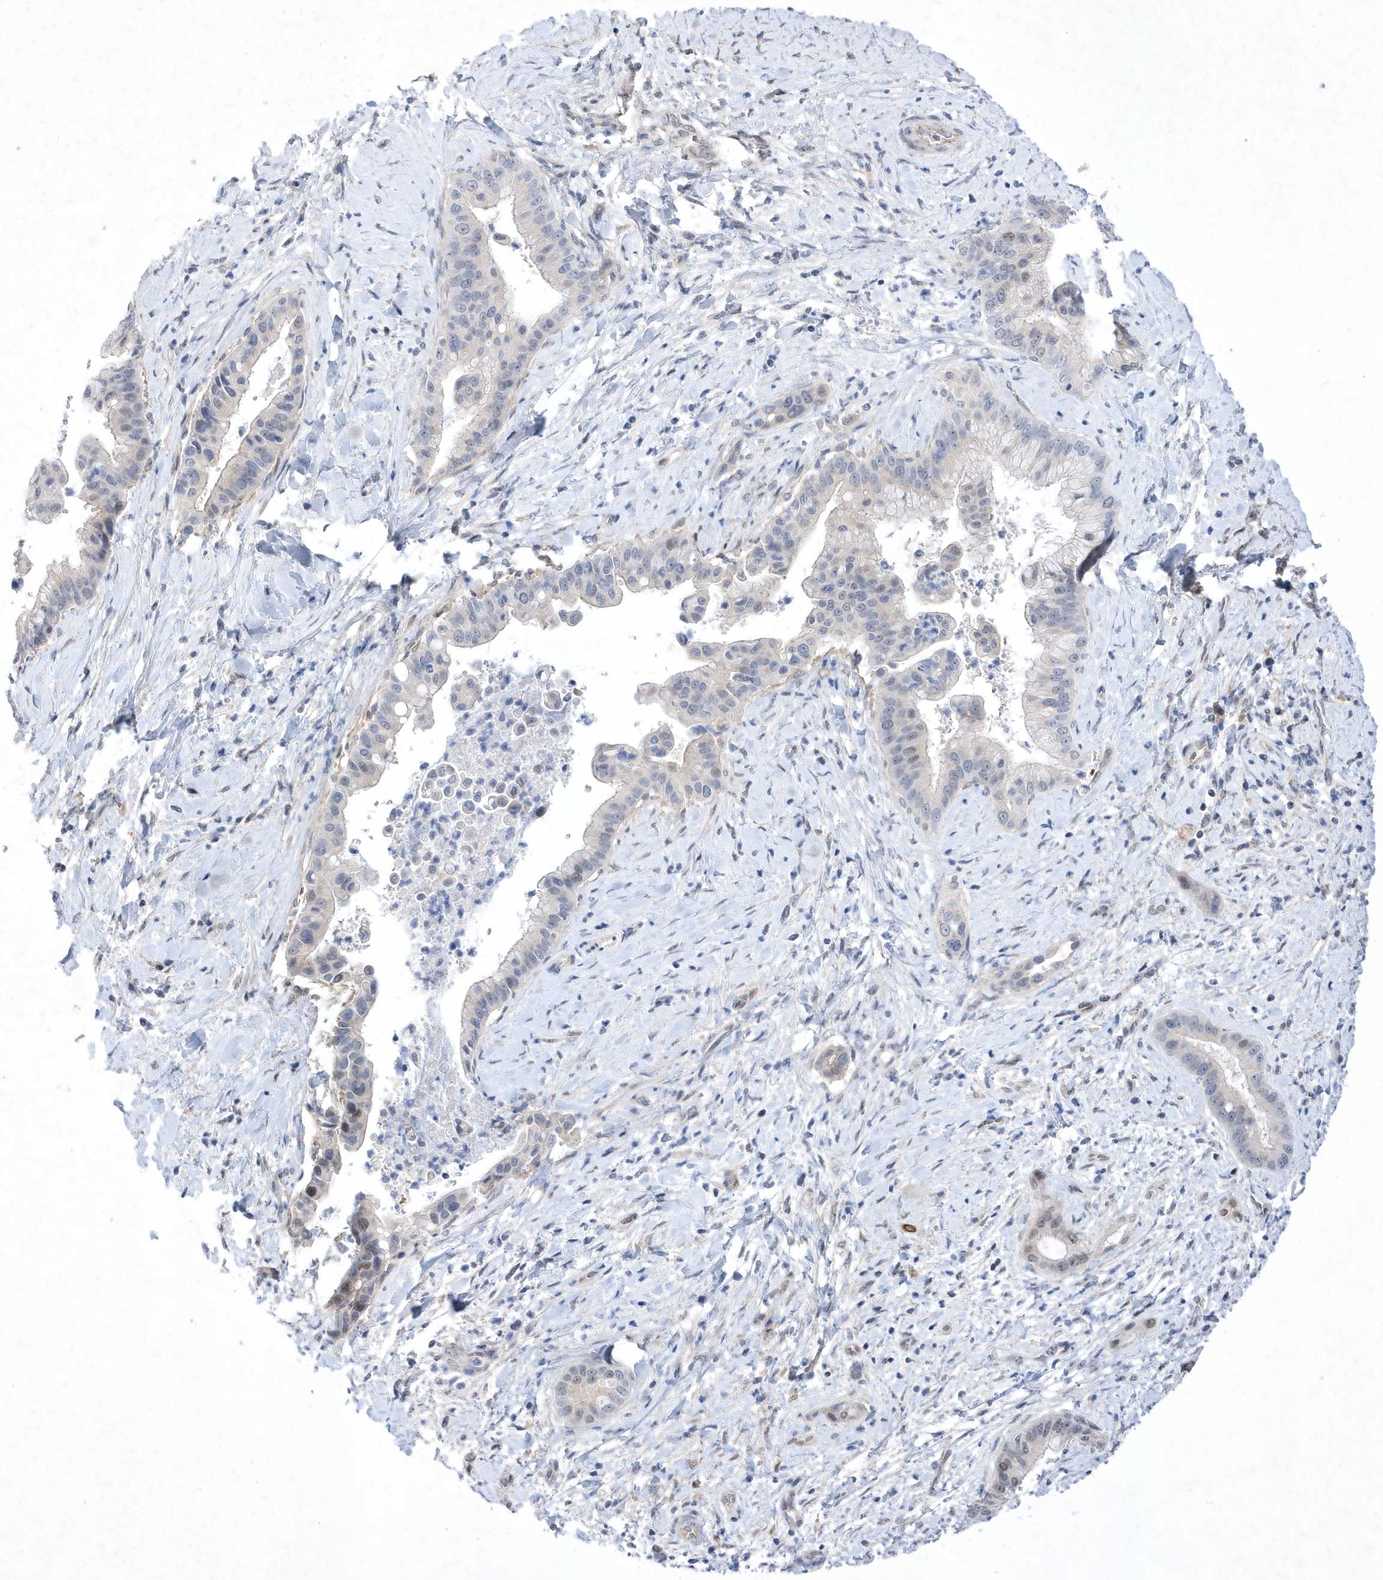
{"staining": {"intensity": "negative", "quantity": "none", "location": "none"}, "tissue": "liver cancer", "cell_type": "Tumor cells", "image_type": "cancer", "snomed": [{"axis": "morphology", "description": "Cholangiocarcinoma"}, {"axis": "topography", "description": "Liver"}], "caption": "This is a micrograph of immunohistochemistry (IHC) staining of liver cancer (cholangiocarcinoma), which shows no positivity in tumor cells.", "gene": "ZNF875", "patient": {"sex": "female", "age": 54}}